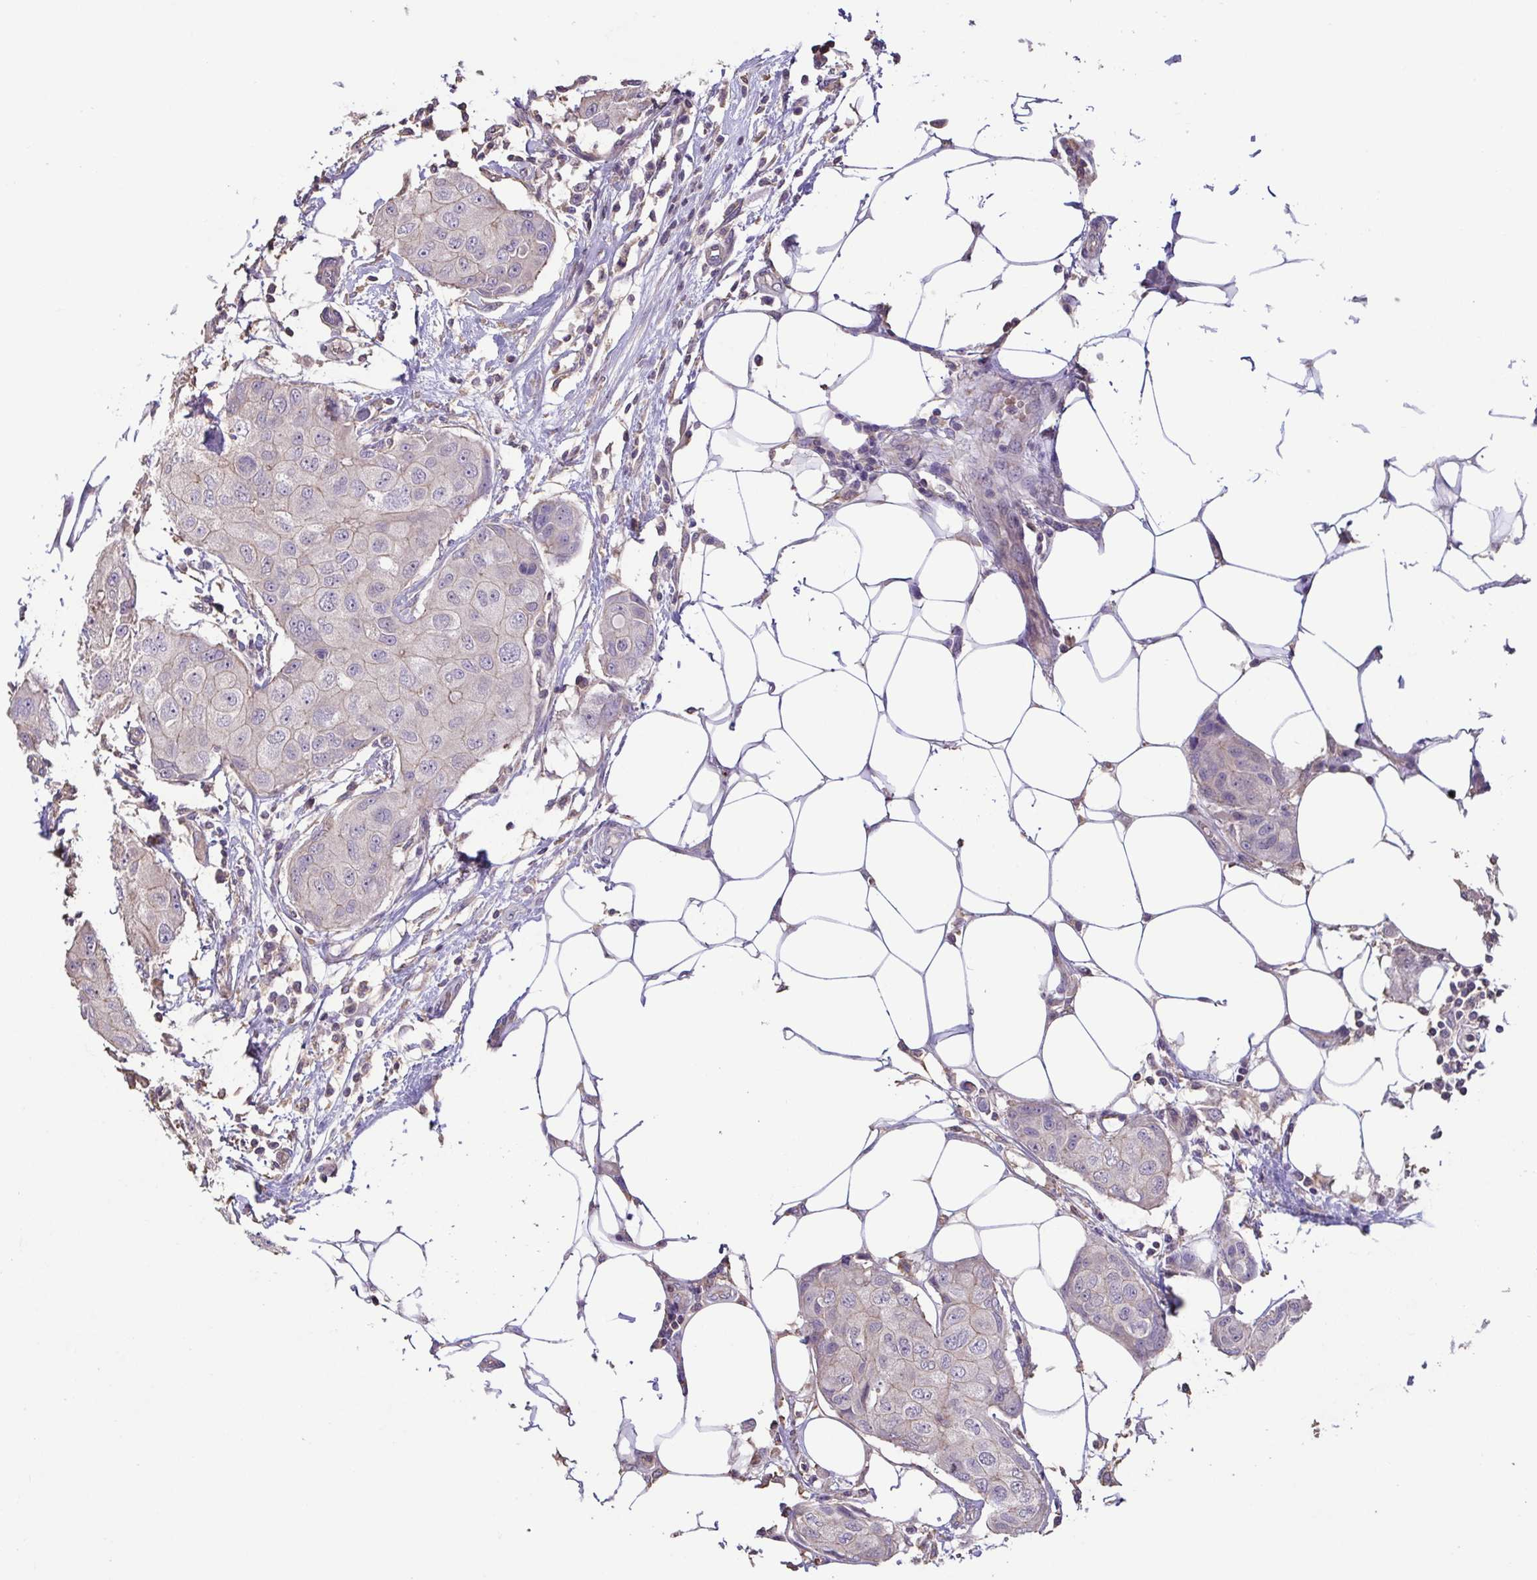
{"staining": {"intensity": "negative", "quantity": "none", "location": "none"}, "tissue": "breast cancer", "cell_type": "Tumor cells", "image_type": "cancer", "snomed": [{"axis": "morphology", "description": "Duct carcinoma"}, {"axis": "topography", "description": "Breast"}, {"axis": "topography", "description": "Lymph node"}], "caption": "Photomicrograph shows no significant protein staining in tumor cells of breast cancer. Brightfield microscopy of immunohistochemistry stained with DAB (3,3'-diaminobenzidine) (brown) and hematoxylin (blue), captured at high magnification.", "gene": "ACTRT2", "patient": {"sex": "female", "age": 80}}